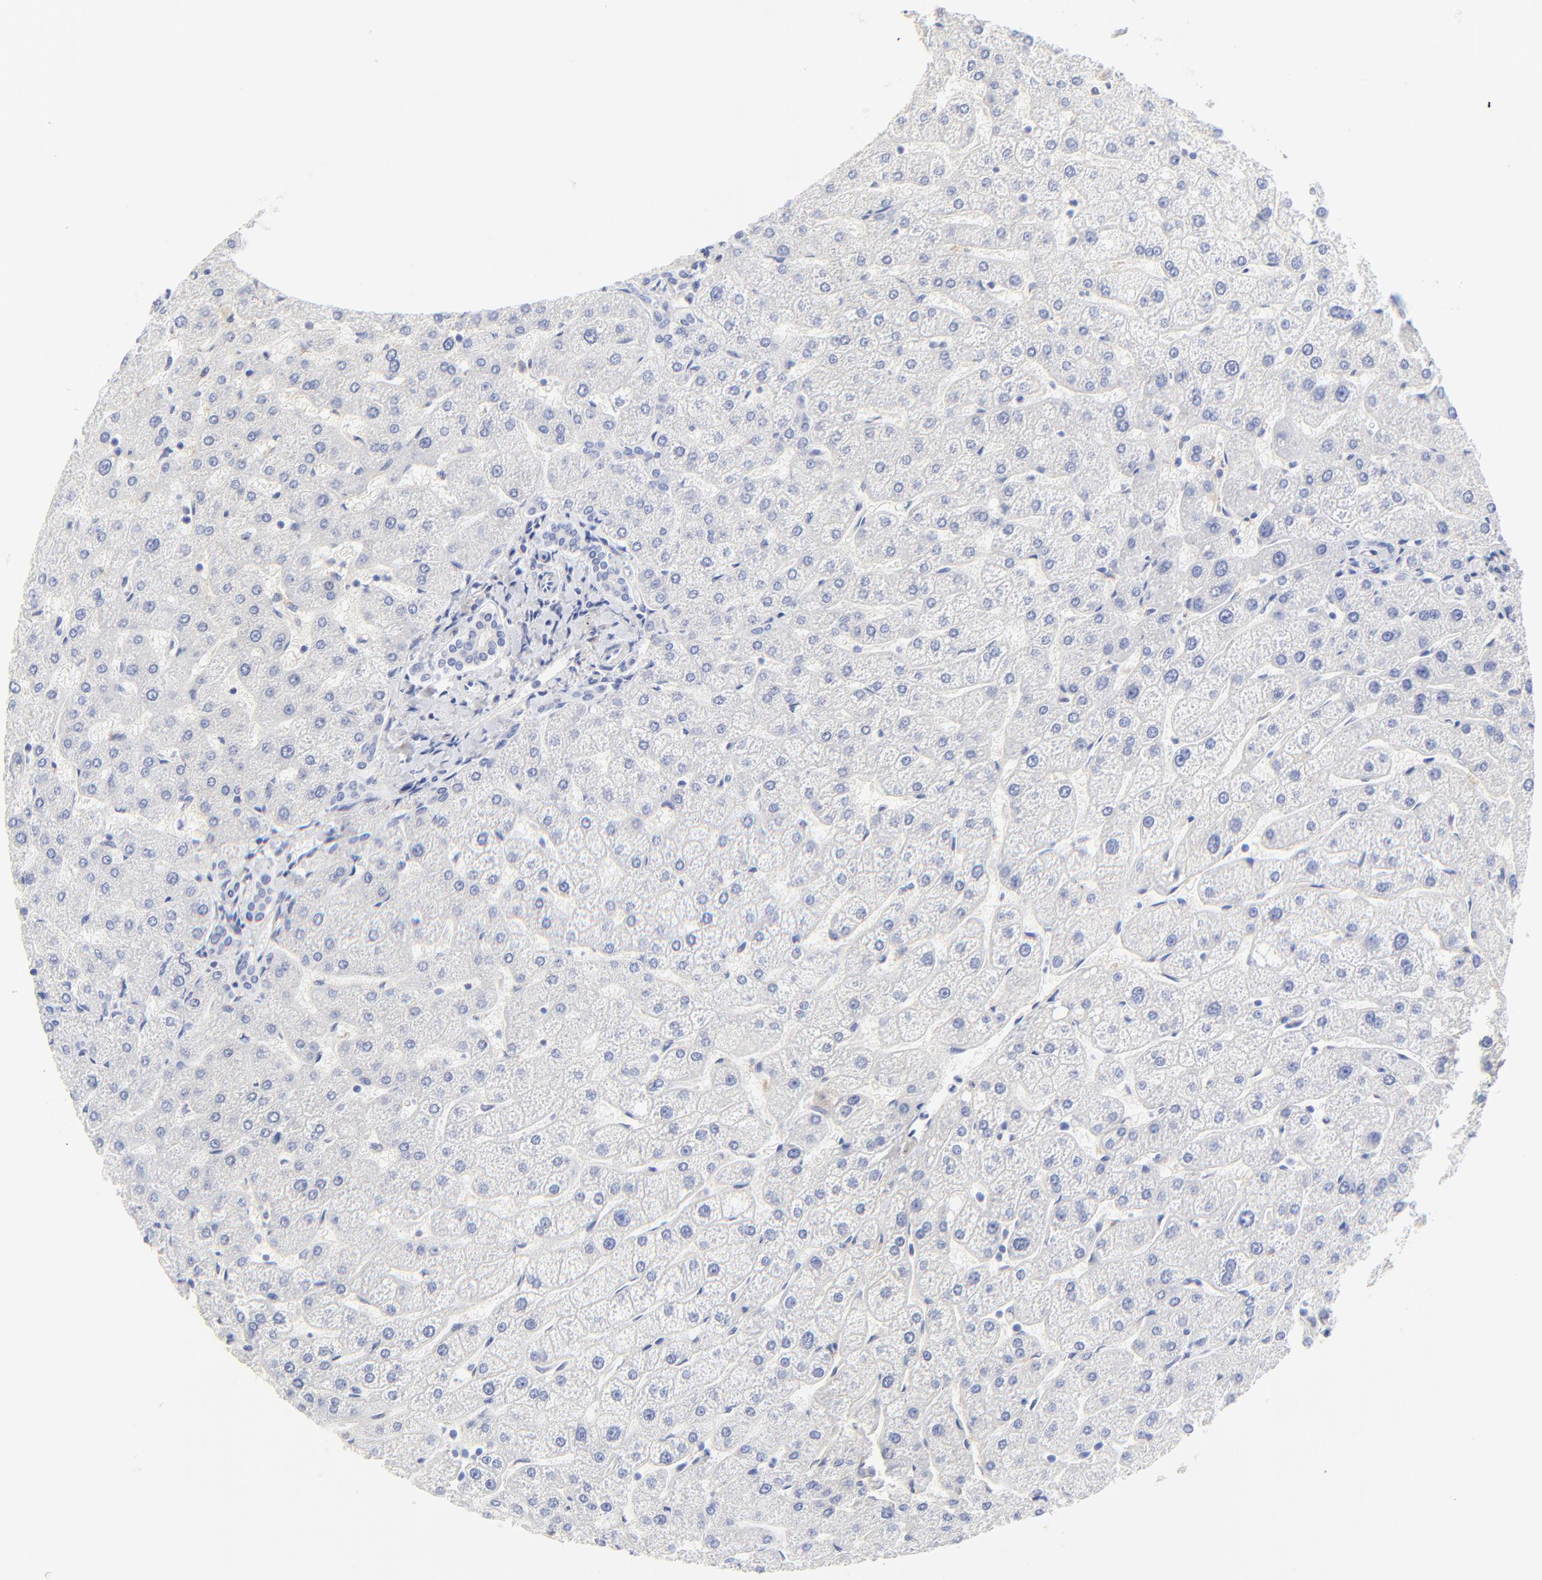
{"staining": {"intensity": "negative", "quantity": "none", "location": "none"}, "tissue": "liver", "cell_type": "Cholangiocytes", "image_type": "normal", "snomed": [{"axis": "morphology", "description": "Normal tissue, NOS"}, {"axis": "topography", "description": "Liver"}], "caption": "Human liver stained for a protein using immunohistochemistry (IHC) exhibits no staining in cholangiocytes.", "gene": "SULT4A1", "patient": {"sex": "male", "age": 67}}